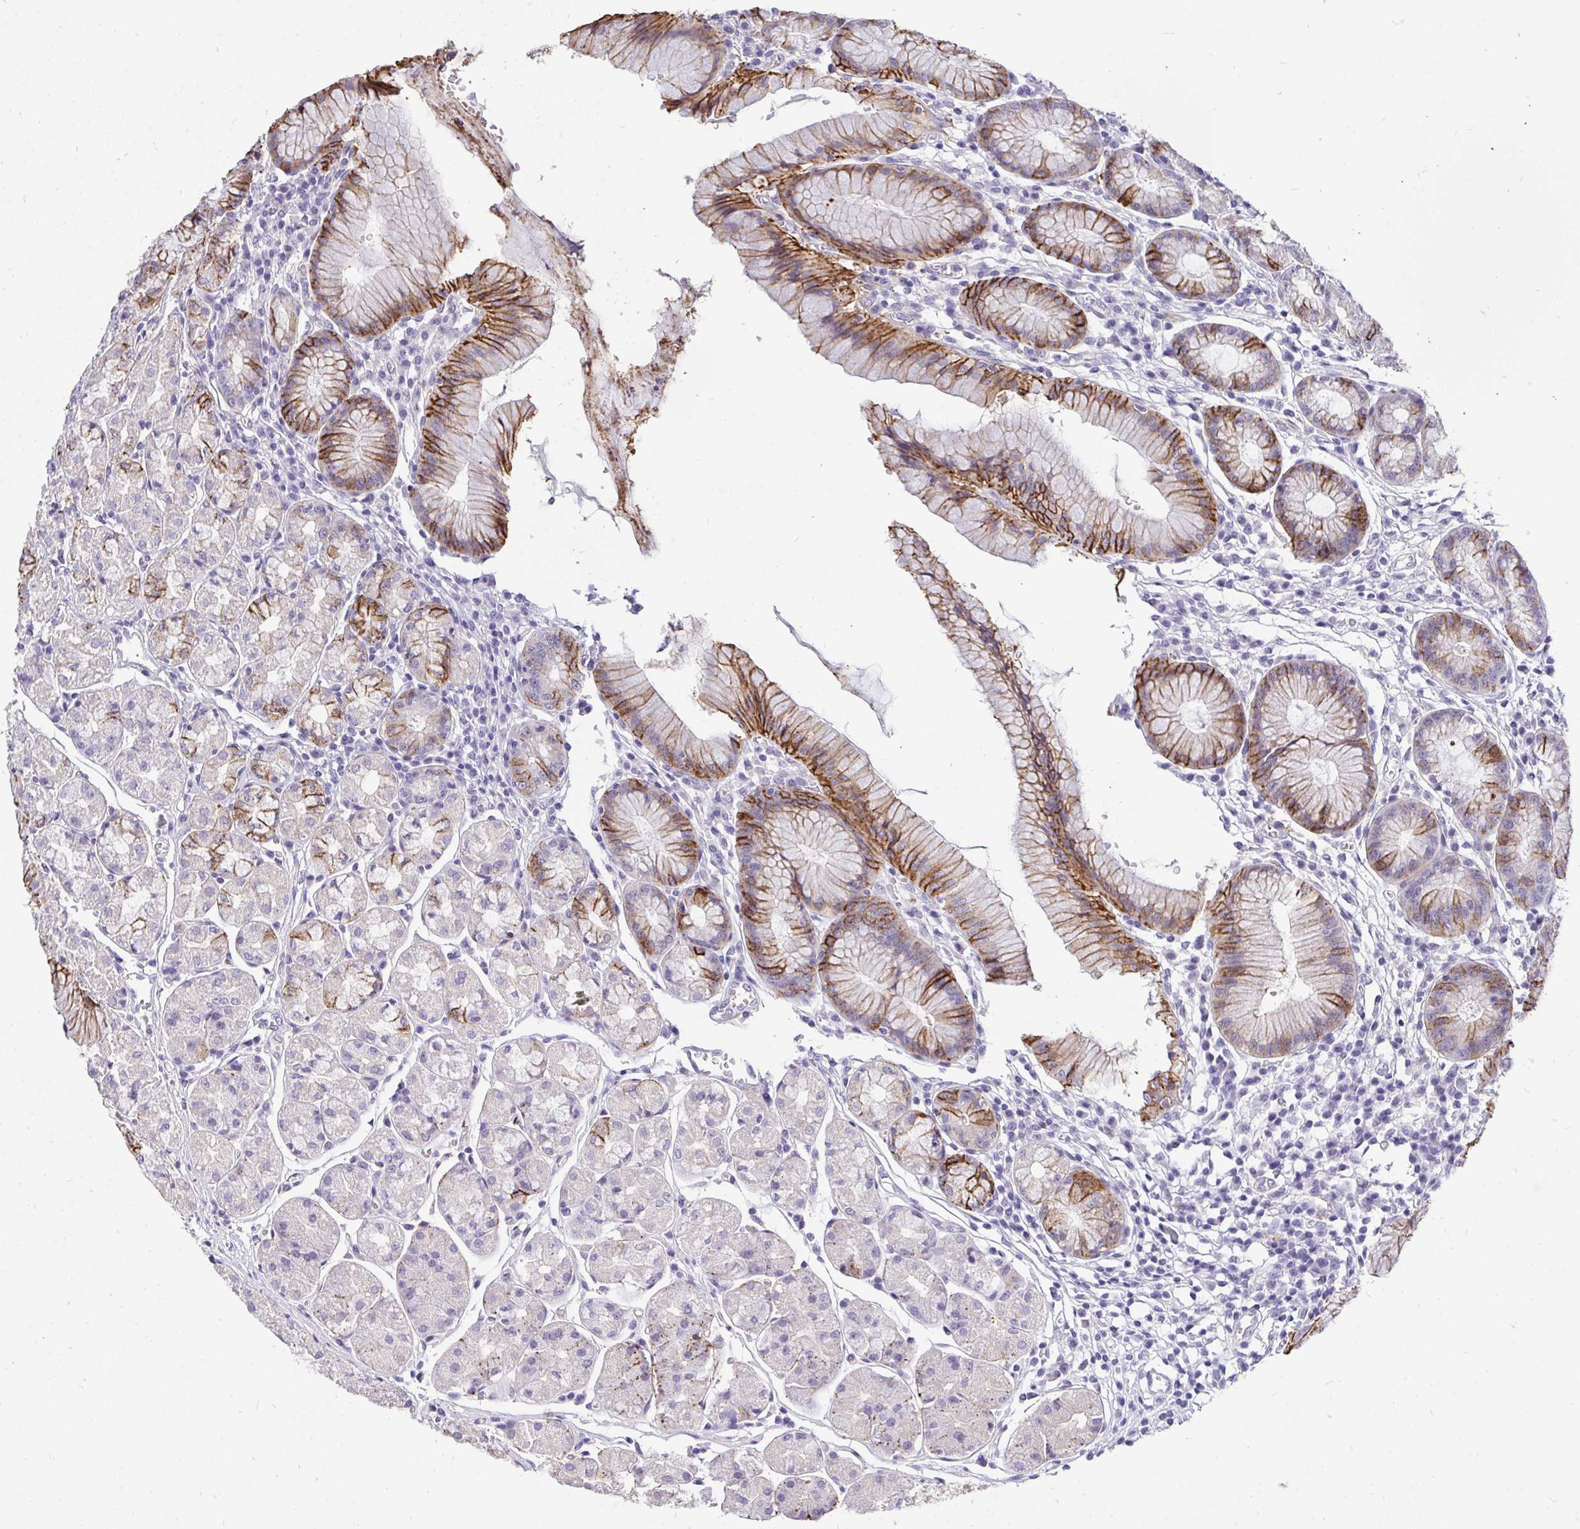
{"staining": {"intensity": "strong", "quantity": "25%-75%", "location": "cytoplasmic/membranous"}, "tissue": "stomach", "cell_type": "Glandular cells", "image_type": "normal", "snomed": [{"axis": "morphology", "description": "Normal tissue, NOS"}, {"axis": "topography", "description": "Stomach"}], "caption": "Brown immunohistochemical staining in normal human stomach demonstrates strong cytoplasmic/membranous positivity in approximately 25%-75% of glandular cells. (DAB IHC with brightfield microscopy, high magnification).", "gene": "VGLL3", "patient": {"sex": "male", "age": 55}}